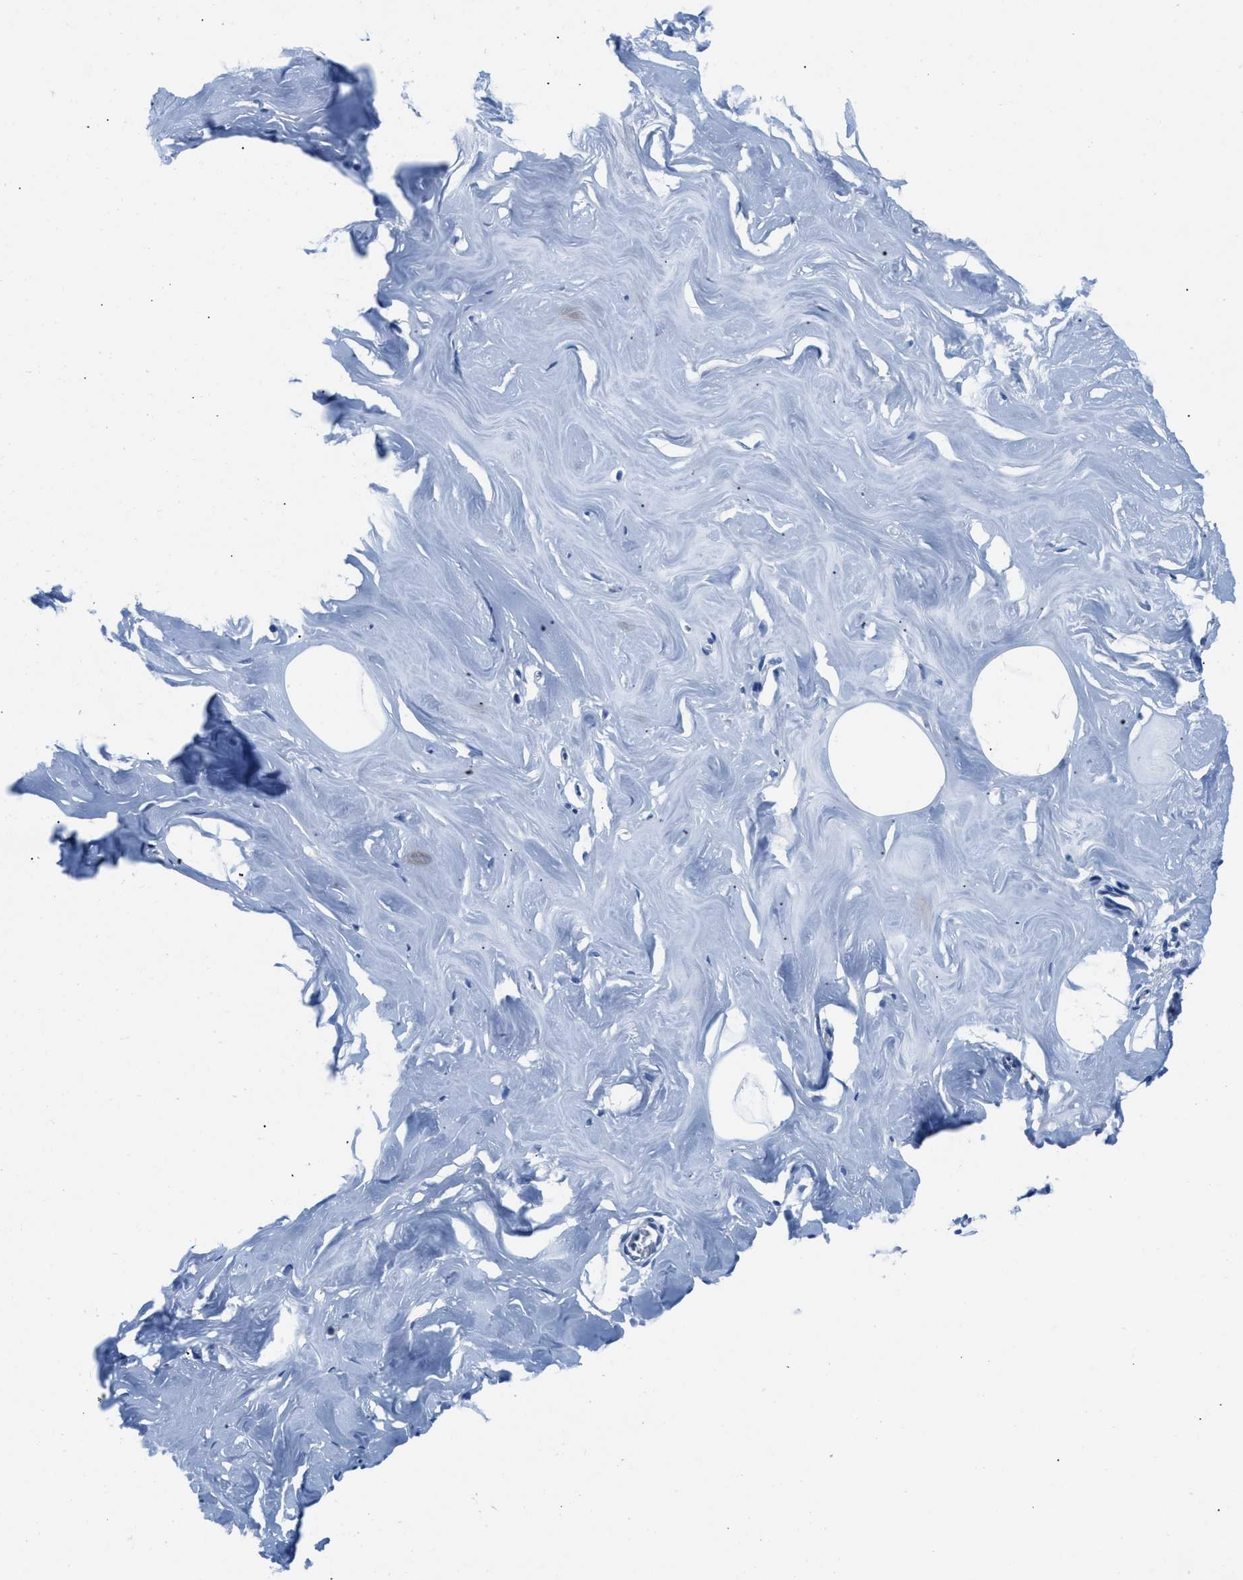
{"staining": {"intensity": "negative", "quantity": "none", "location": "none"}, "tissue": "adipose tissue", "cell_type": "Adipocytes", "image_type": "normal", "snomed": [{"axis": "morphology", "description": "Normal tissue, NOS"}, {"axis": "morphology", "description": "Fibrosis, NOS"}, {"axis": "topography", "description": "Breast"}, {"axis": "topography", "description": "Adipose tissue"}], "caption": "Adipose tissue was stained to show a protein in brown. There is no significant staining in adipocytes. (DAB immunohistochemistry visualized using brightfield microscopy, high magnification).", "gene": "SLFN13", "patient": {"sex": "female", "age": 39}}